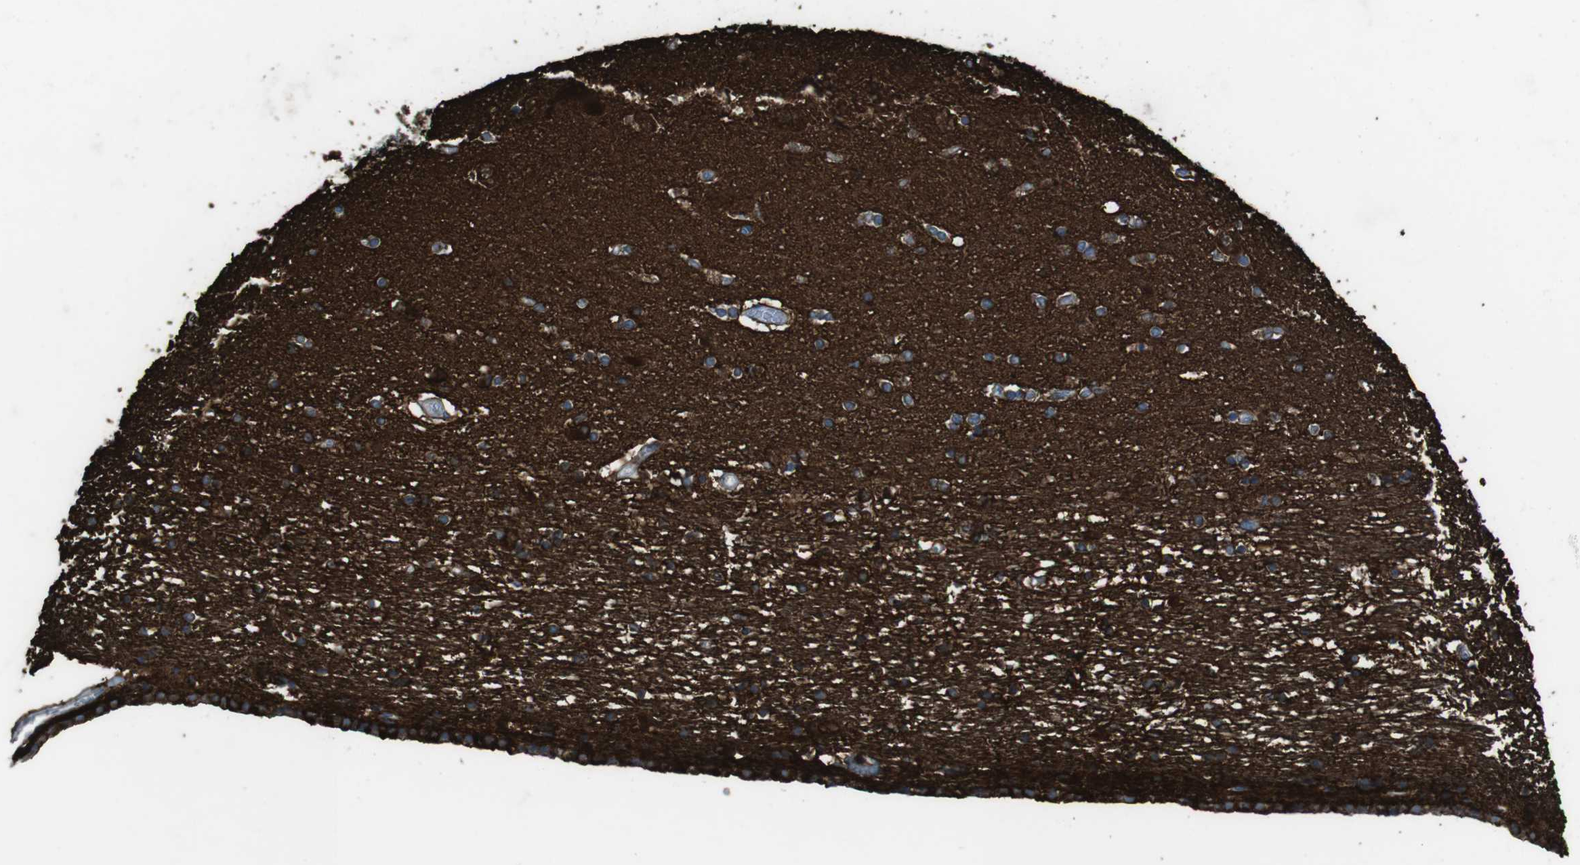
{"staining": {"intensity": "strong", "quantity": ">75%", "location": "cytoplasmic/membranous"}, "tissue": "hippocampus", "cell_type": "Glial cells", "image_type": "normal", "snomed": [{"axis": "morphology", "description": "Normal tissue, NOS"}, {"axis": "topography", "description": "Hippocampus"}], "caption": "Hippocampus stained with a brown dye displays strong cytoplasmic/membranous positive expression in approximately >75% of glial cells.", "gene": "TUBB2A", "patient": {"sex": "female", "age": 54}}